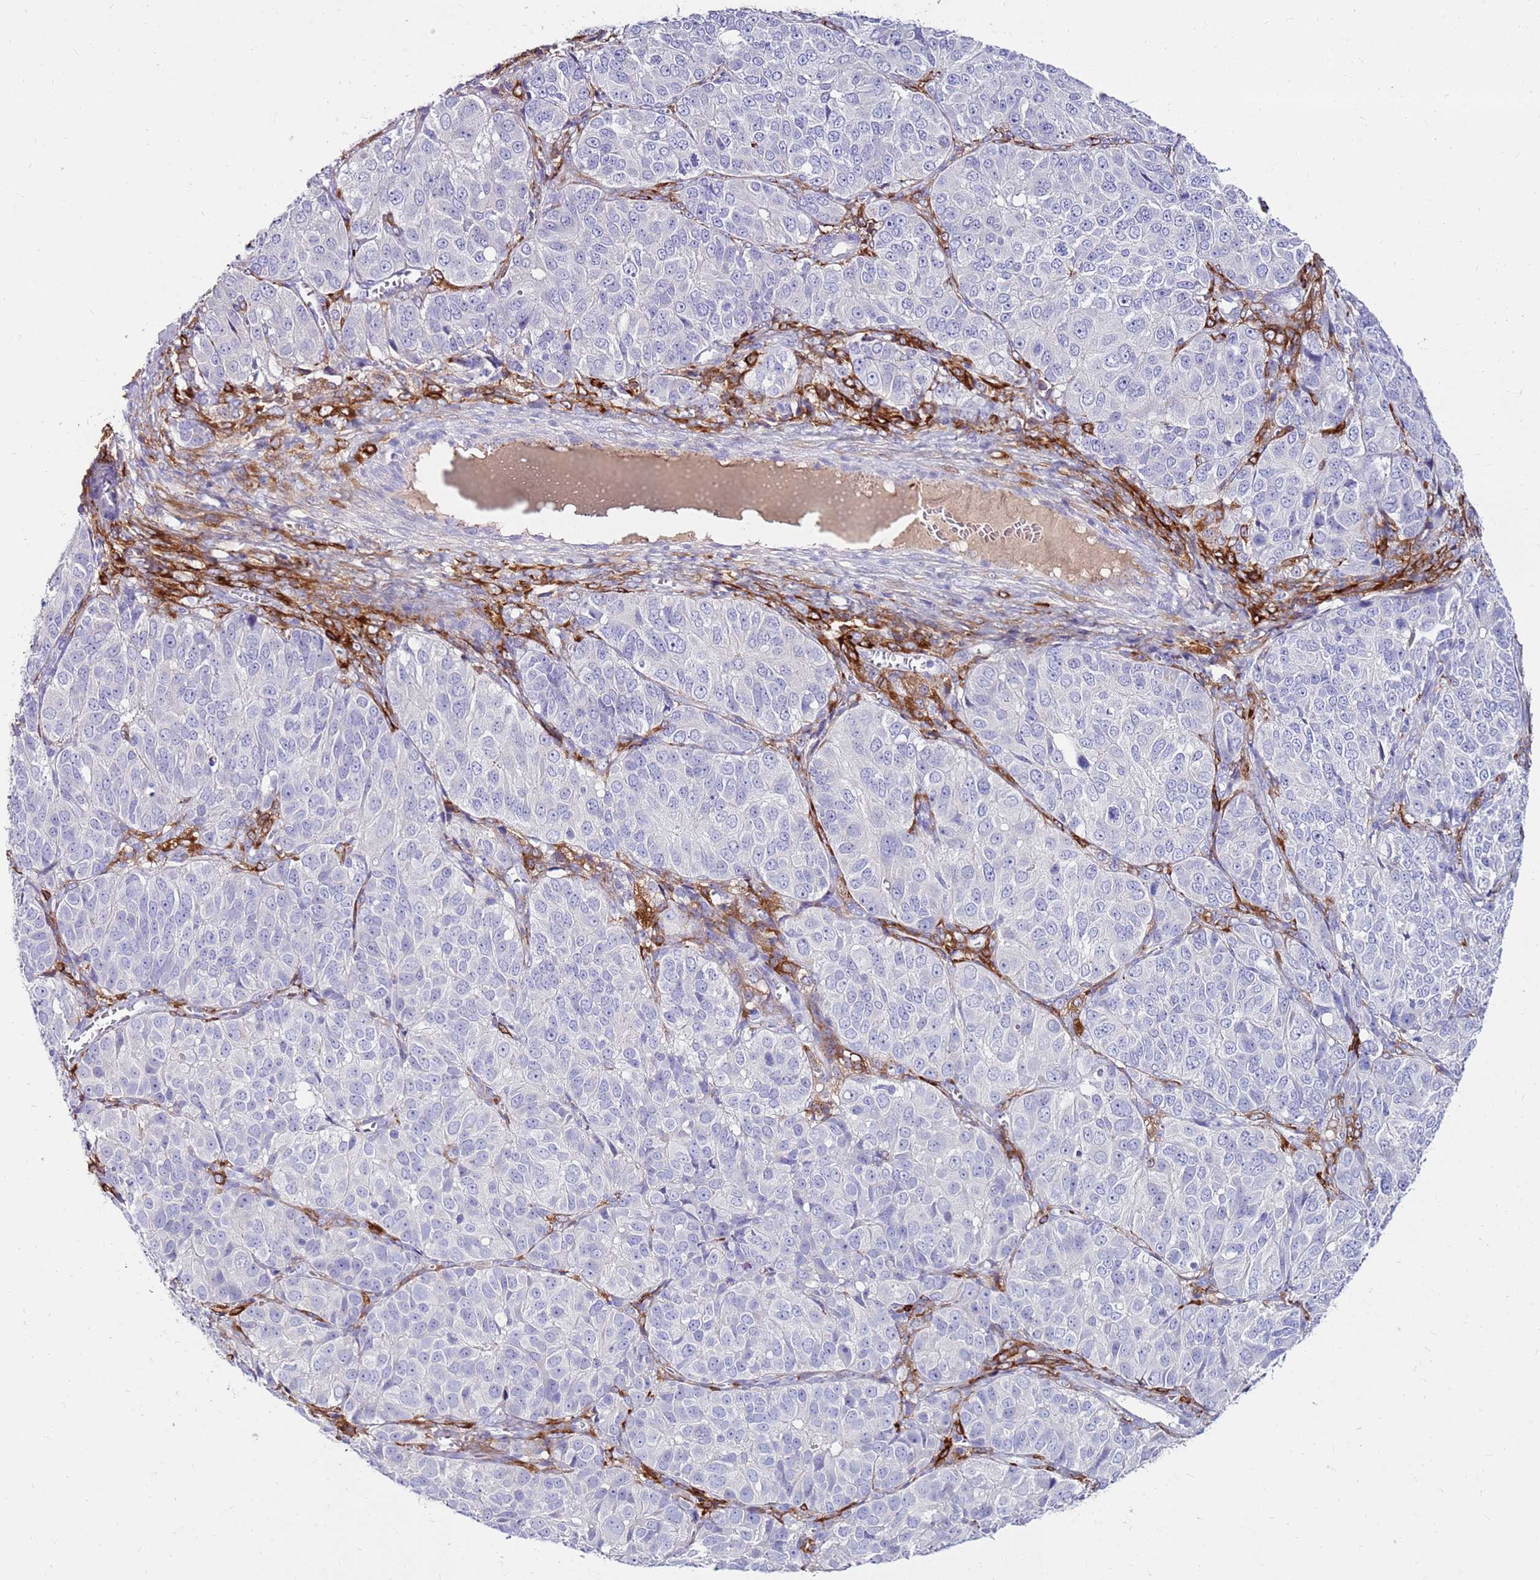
{"staining": {"intensity": "negative", "quantity": "none", "location": "none"}, "tissue": "ovarian cancer", "cell_type": "Tumor cells", "image_type": "cancer", "snomed": [{"axis": "morphology", "description": "Carcinoma, endometroid"}, {"axis": "topography", "description": "Ovary"}], "caption": "There is no significant positivity in tumor cells of ovarian cancer (endometroid carcinoma).", "gene": "EVPLL", "patient": {"sex": "female", "age": 51}}